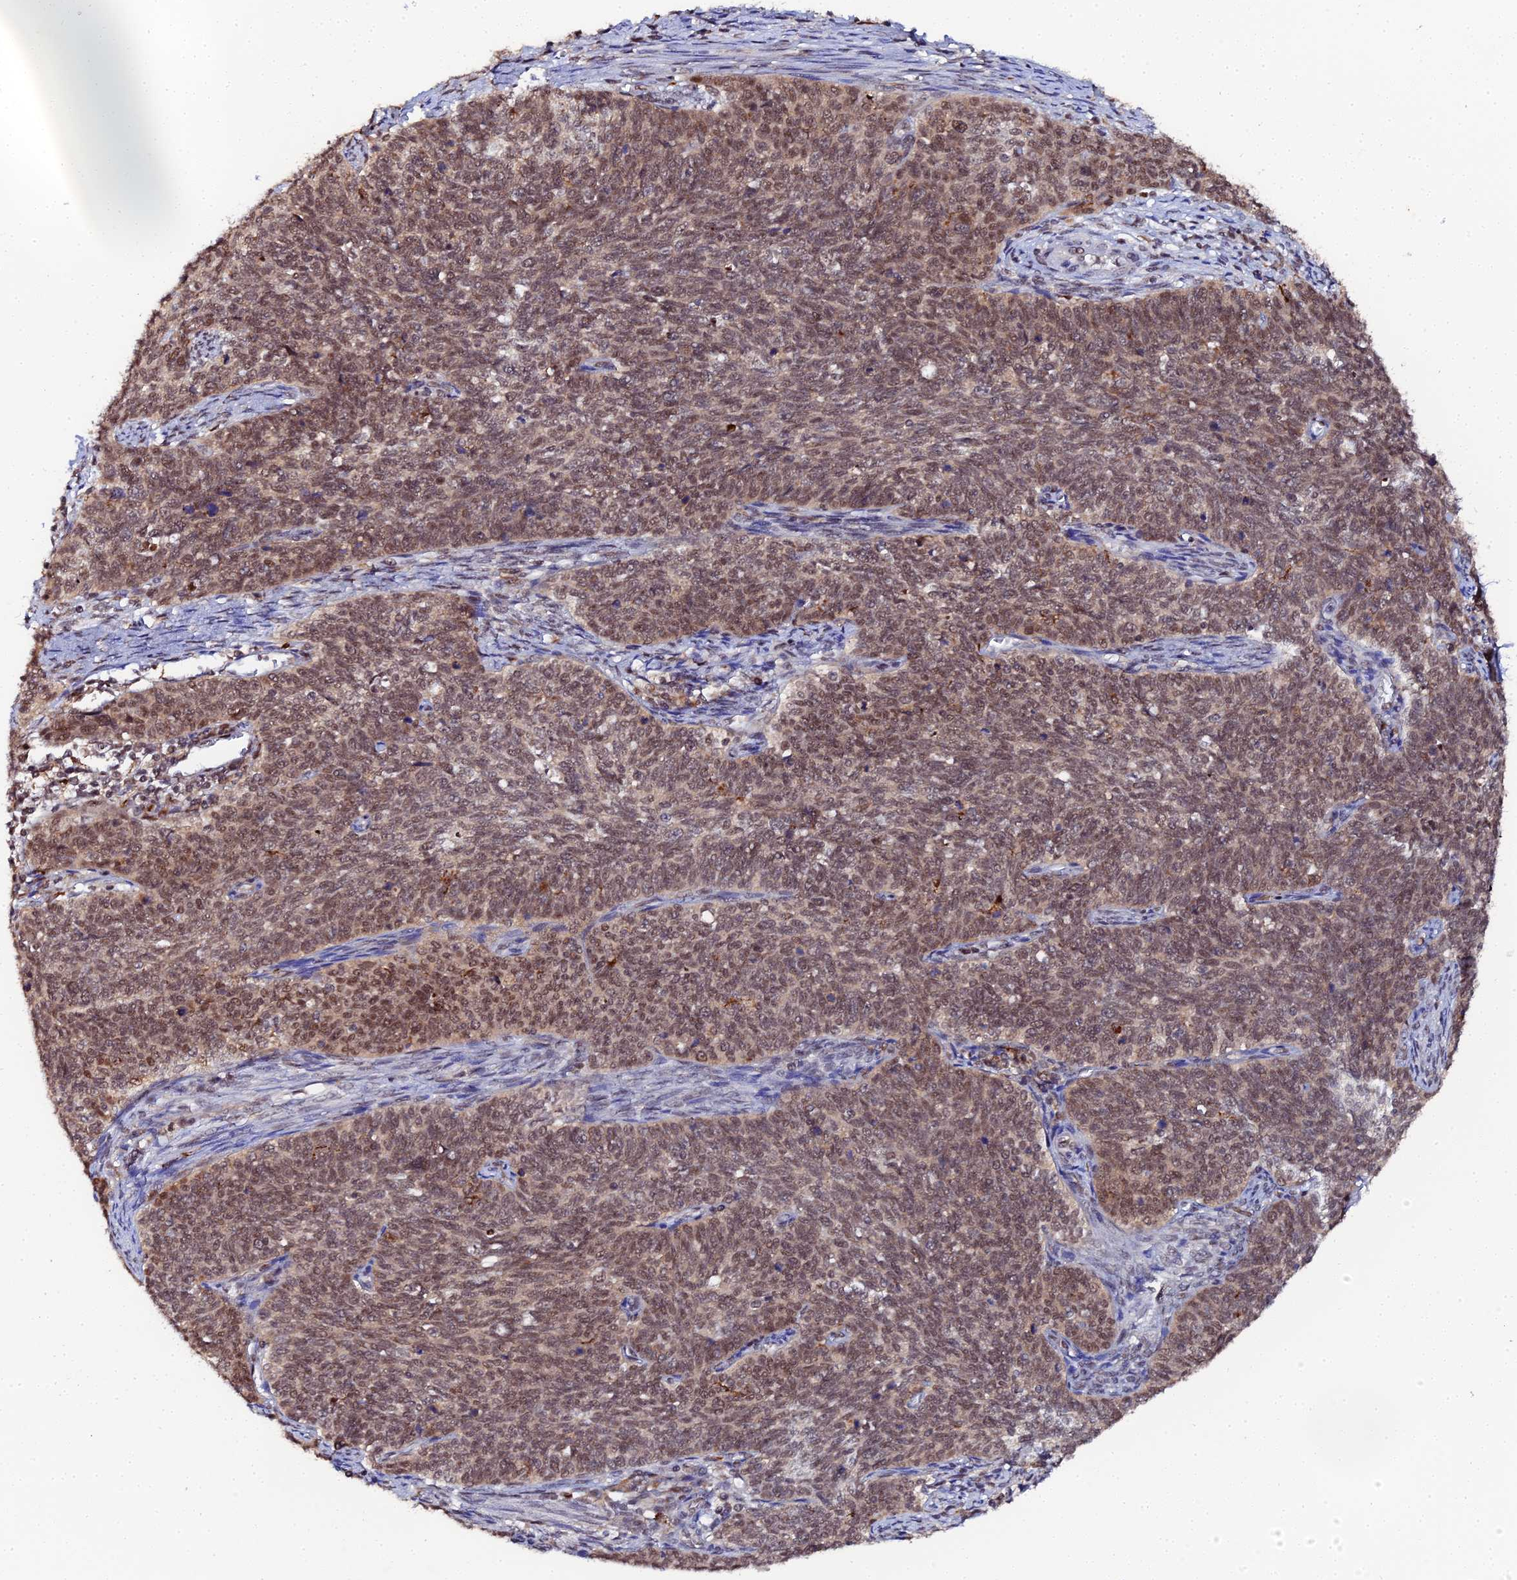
{"staining": {"intensity": "moderate", "quantity": ">75%", "location": "nuclear"}, "tissue": "cervical cancer", "cell_type": "Tumor cells", "image_type": "cancer", "snomed": [{"axis": "morphology", "description": "Squamous cell carcinoma, NOS"}, {"axis": "topography", "description": "Cervix"}], "caption": "Cervical cancer (squamous cell carcinoma) stained for a protein (brown) demonstrates moderate nuclear positive expression in approximately >75% of tumor cells.", "gene": "MAGOHB", "patient": {"sex": "female", "age": 39}}